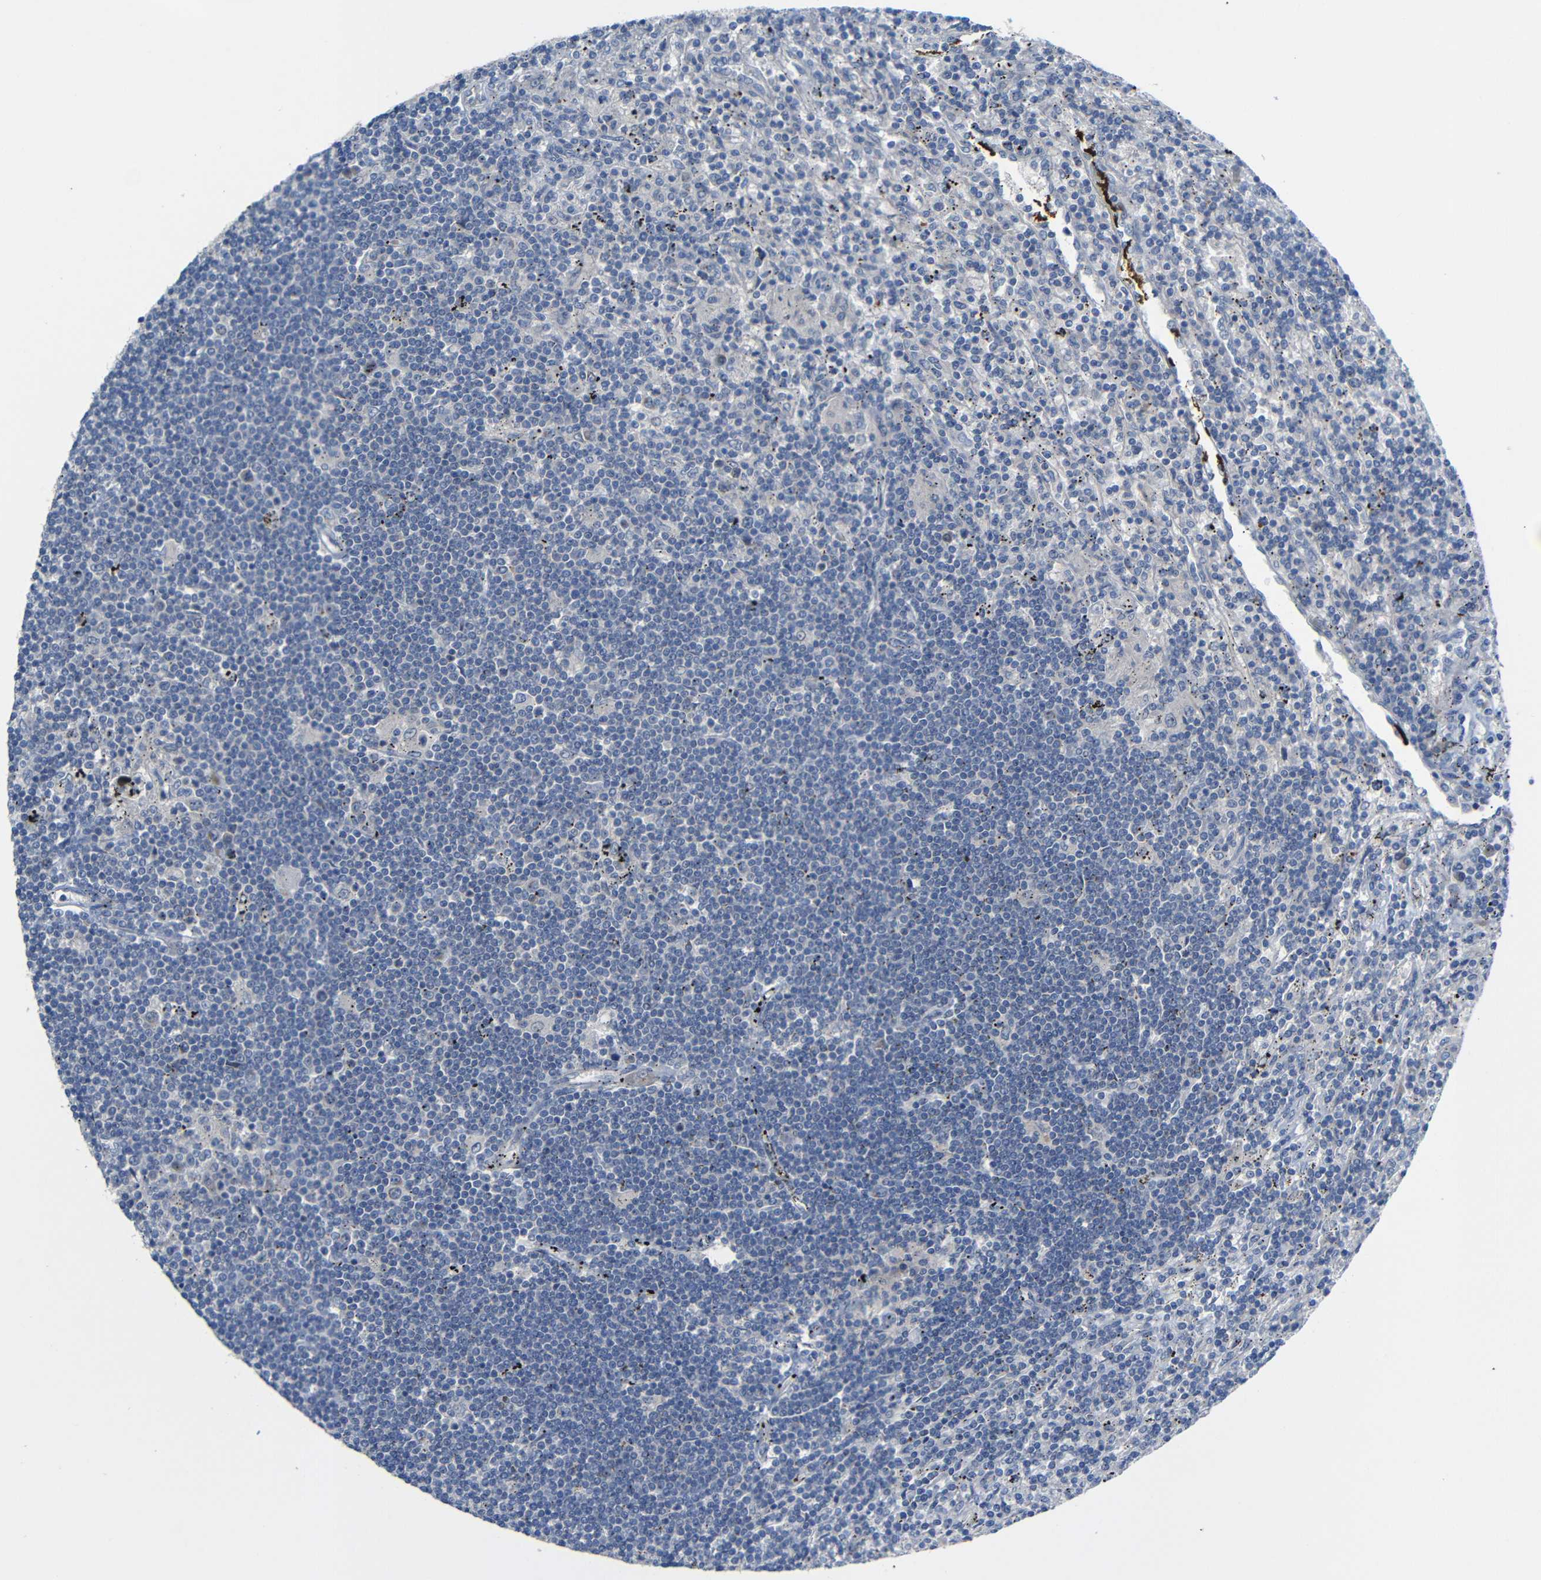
{"staining": {"intensity": "negative", "quantity": "none", "location": "none"}, "tissue": "lymphoma", "cell_type": "Tumor cells", "image_type": "cancer", "snomed": [{"axis": "morphology", "description": "Malignant lymphoma, non-Hodgkin's type, Low grade"}, {"axis": "topography", "description": "Spleen"}], "caption": "A micrograph of human lymphoma is negative for staining in tumor cells. (Brightfield microscopy of DAB IHC at high magnification).", "gene": "TBC1D32", "patient": {"sex": "male", "age": 76}}